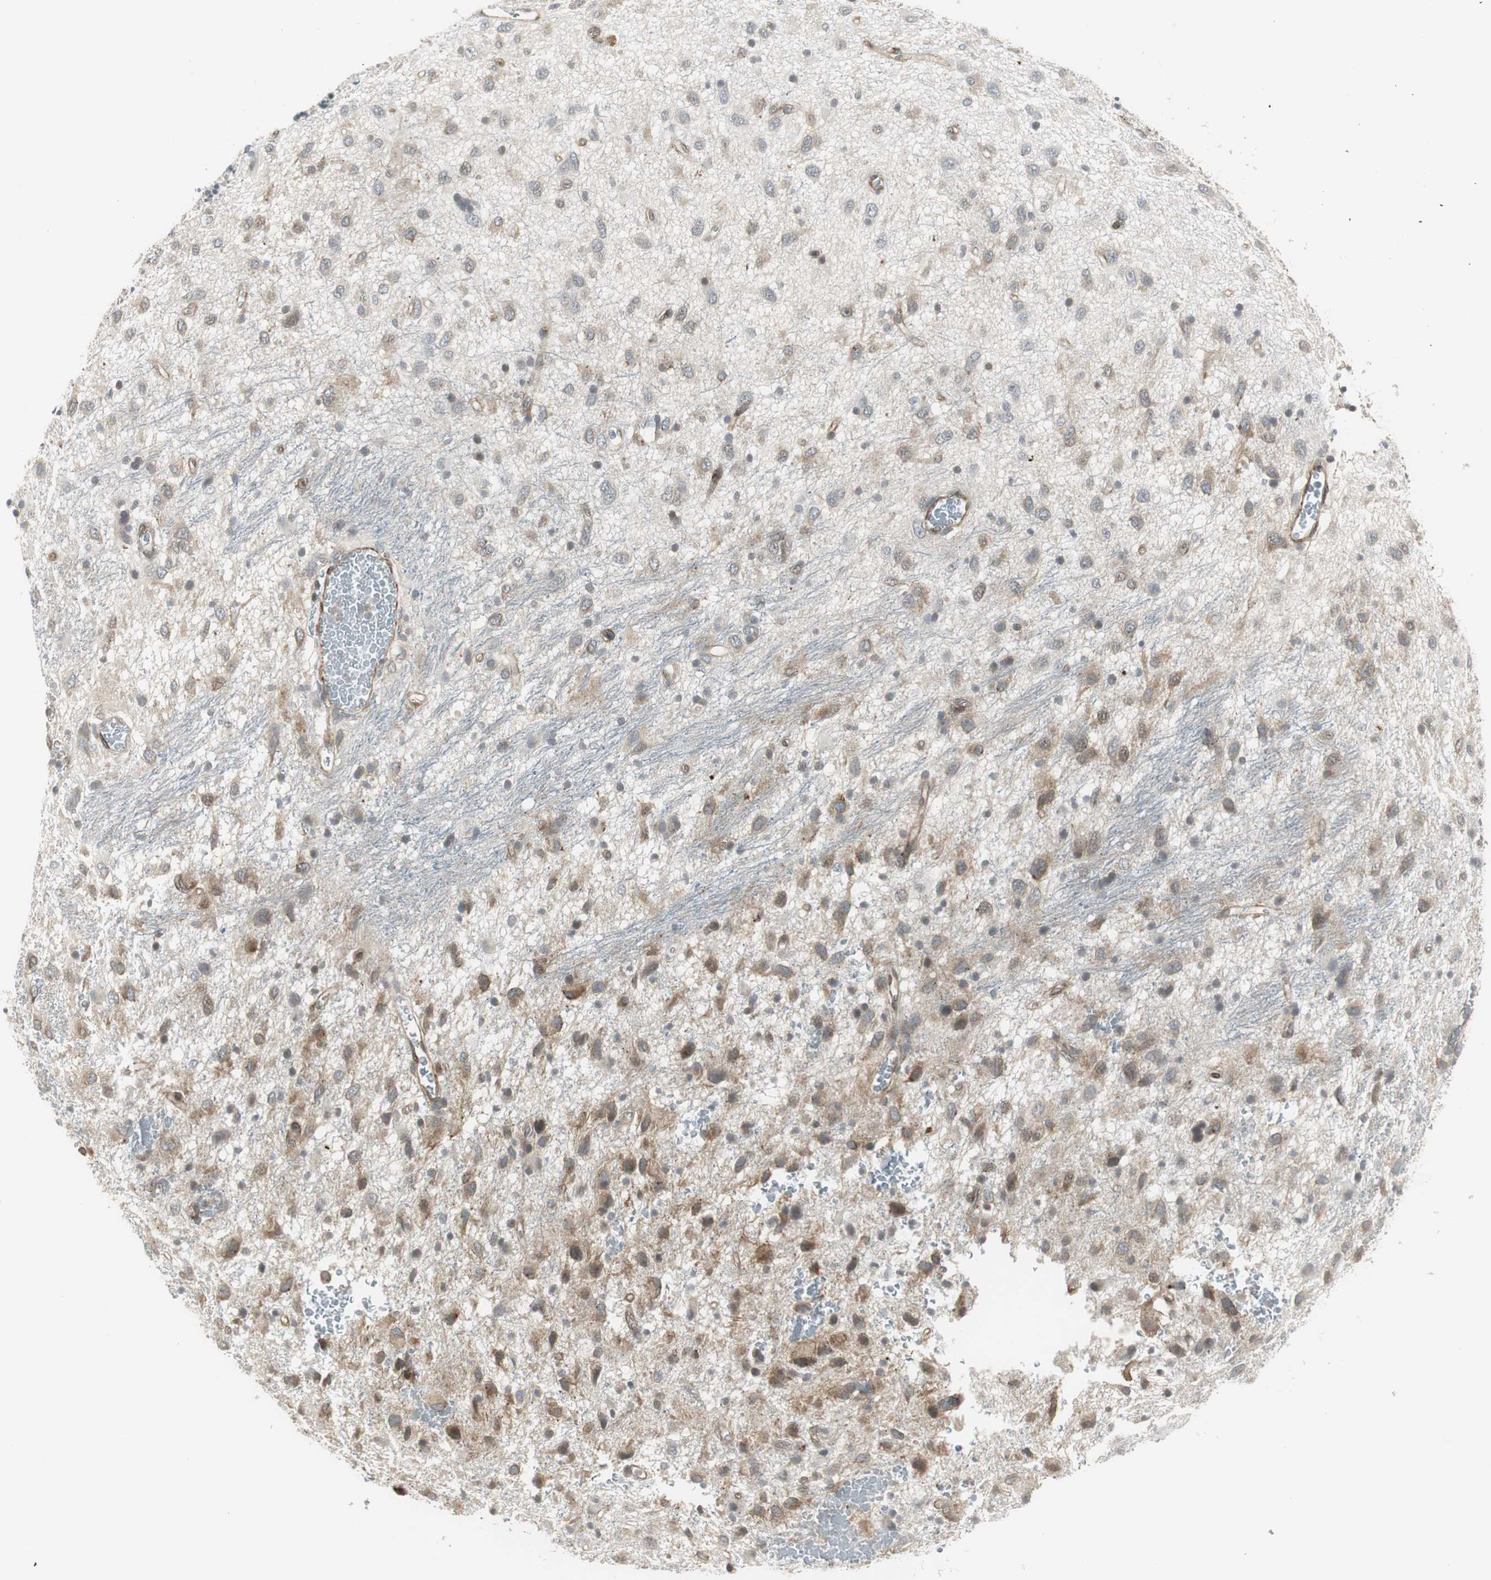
{"staining": {"intensity": "weak", "quantity": "25%-75%", "location": "cytoplasmic/membranous"}, "tissue": "glioma", "cell_type": "Tumor cells", "image_type": "cancer", "snomed": [{"axis": "morphology", "description": "Glioma, malignant, Low grade"}, {"axis": "topography", "description": "Brain"}], "caption": "This image exhibits IHC staining of human glioma, with low weak cytoplasmic/membranous positivity in approximately 25%-75% of tumor cells.", "gene": "SCYL3", "patient": {"sex": "male", "age": 77}}